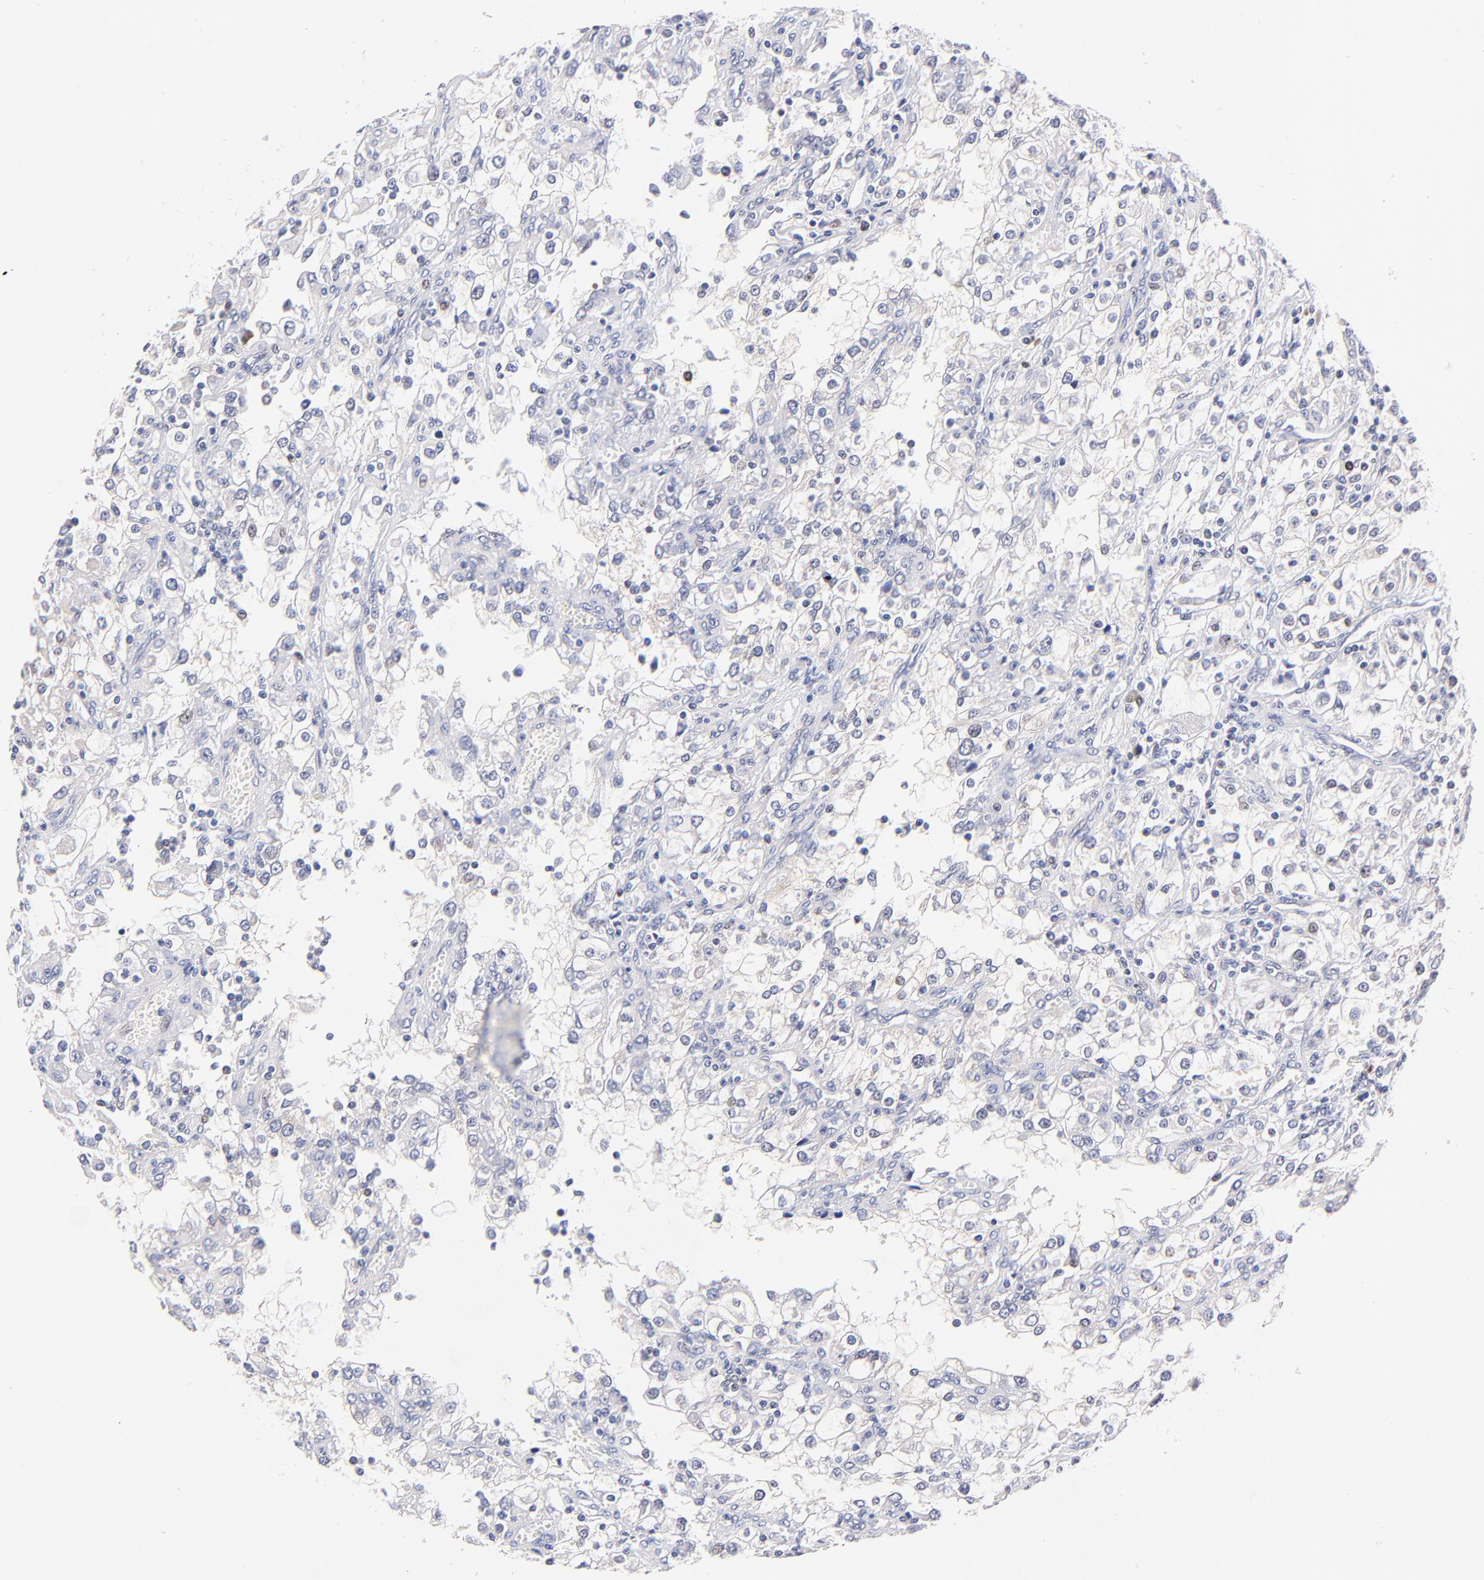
{"staining": {"intensity": "negative", "quantity": "none", "location": "none"}, "tissue": "renal cancer", "cell_type": "Tumor cells", "image_type": "cancer", "snomed": [{"axis": "morphology", "description": "Adenocarcinoma, NOS"}, {"axis": "topography", "description": "Kidney"}], "caption": "This photomicrograph is of renal cancer stained with immunohistochemistry to label a protein in brown with the nuclei are counter-stained blue. There is no expression in tumor cells.", "gene": "ZNF155", "patient": {"sex": "female", "age": 52}}